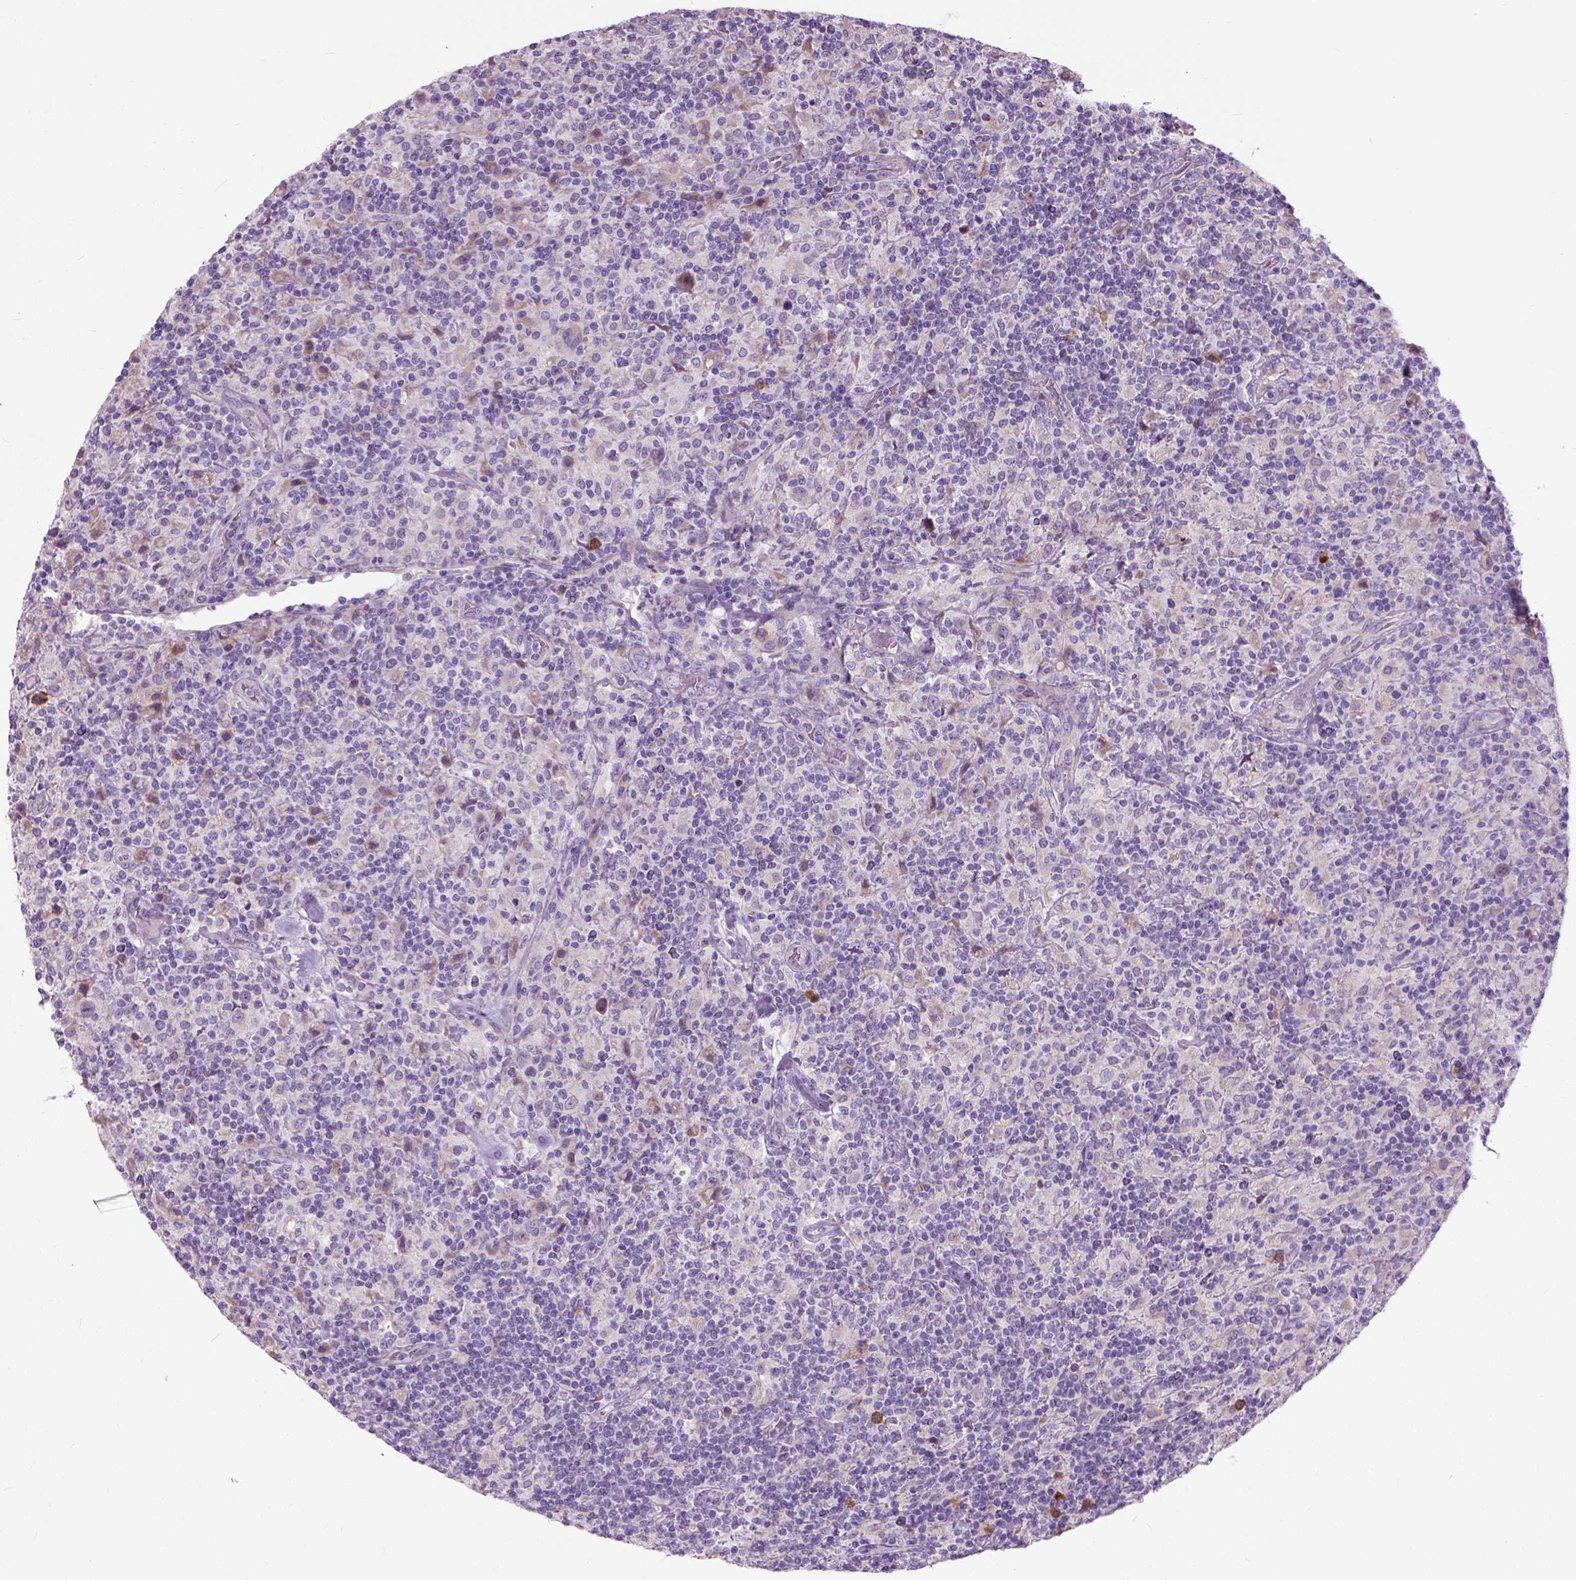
{"staining": {"intensity": "negative", "quantity": "none", "location": "none"}, "tissue": "lymphoma", "cell_type": "Tumor cells", "image_type": "cancer", "snomed": [{"axis": "morphology", "description": "Hodgkin's disease, NOS"}, {"axis": "topography", "description": "Lymph node"}], "caption": "The image reveals no significant staining in tumor cells of Hodgkin's disease. Brightfield microscopy of IHC stained with DAB (3,3'-diaminobenzidine) (brown) and hematoxylin (blue), captured at high magnification.", "gene": "TRIM72", "patient": {"sex": "male", "age": 70}}